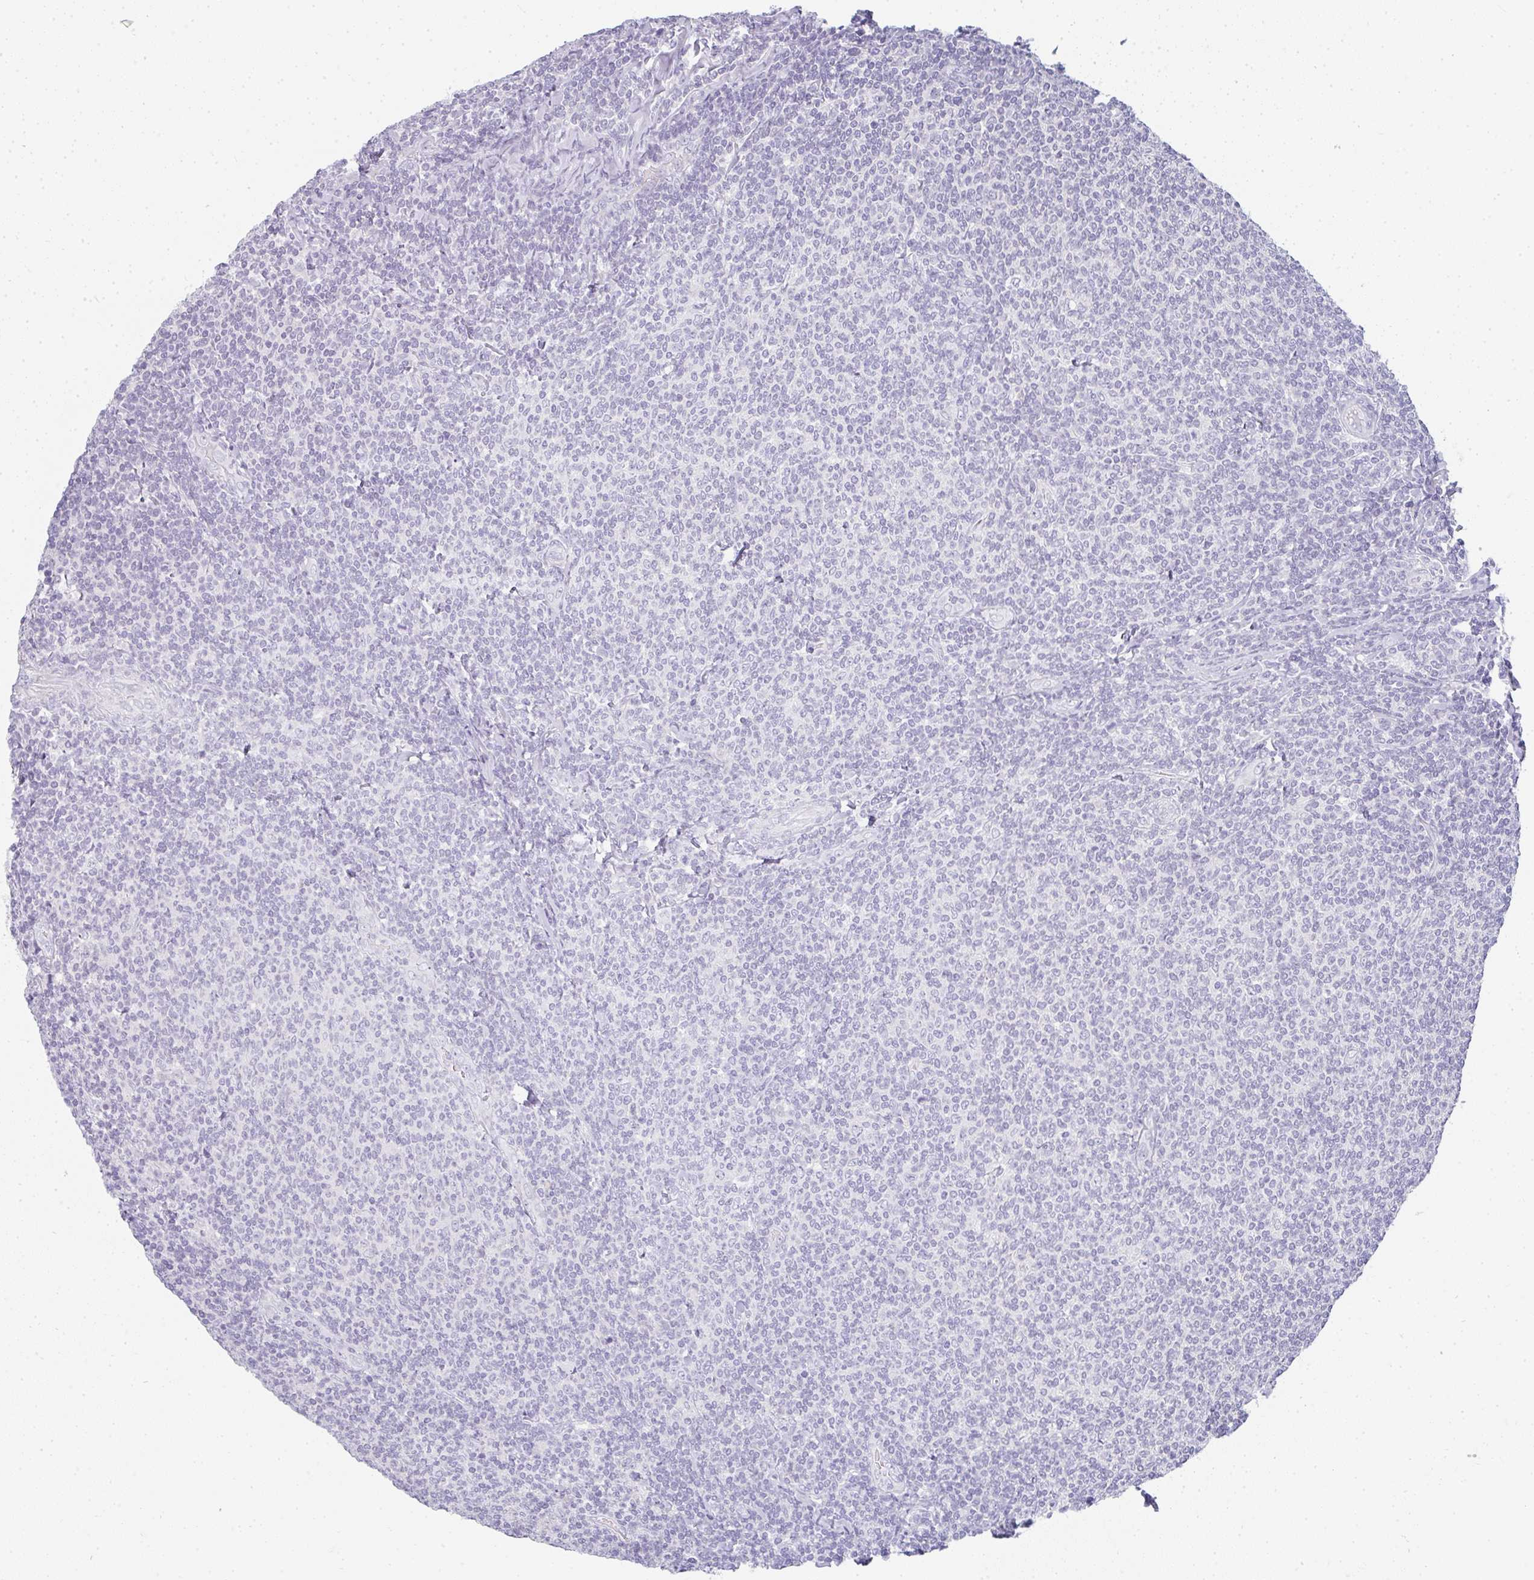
{"staining": {"intensity": "negative", "quantity": "none", "location": "none"}, "tissue": "lymphoma", "cell_type": "Tumor cells", "image_type": "cancer", "snomed": [{"axis": "morphology", "description": "Malignant lymphoma, non-Hodgkin's type, Low grade"}, {"axis": "topography", "description": "Lymph node"}], "caption": "IHC of lymphoma displays no expression in tumor cells.", "gene": "NEU2", "patient": {"sex": "male", "age": 52}}